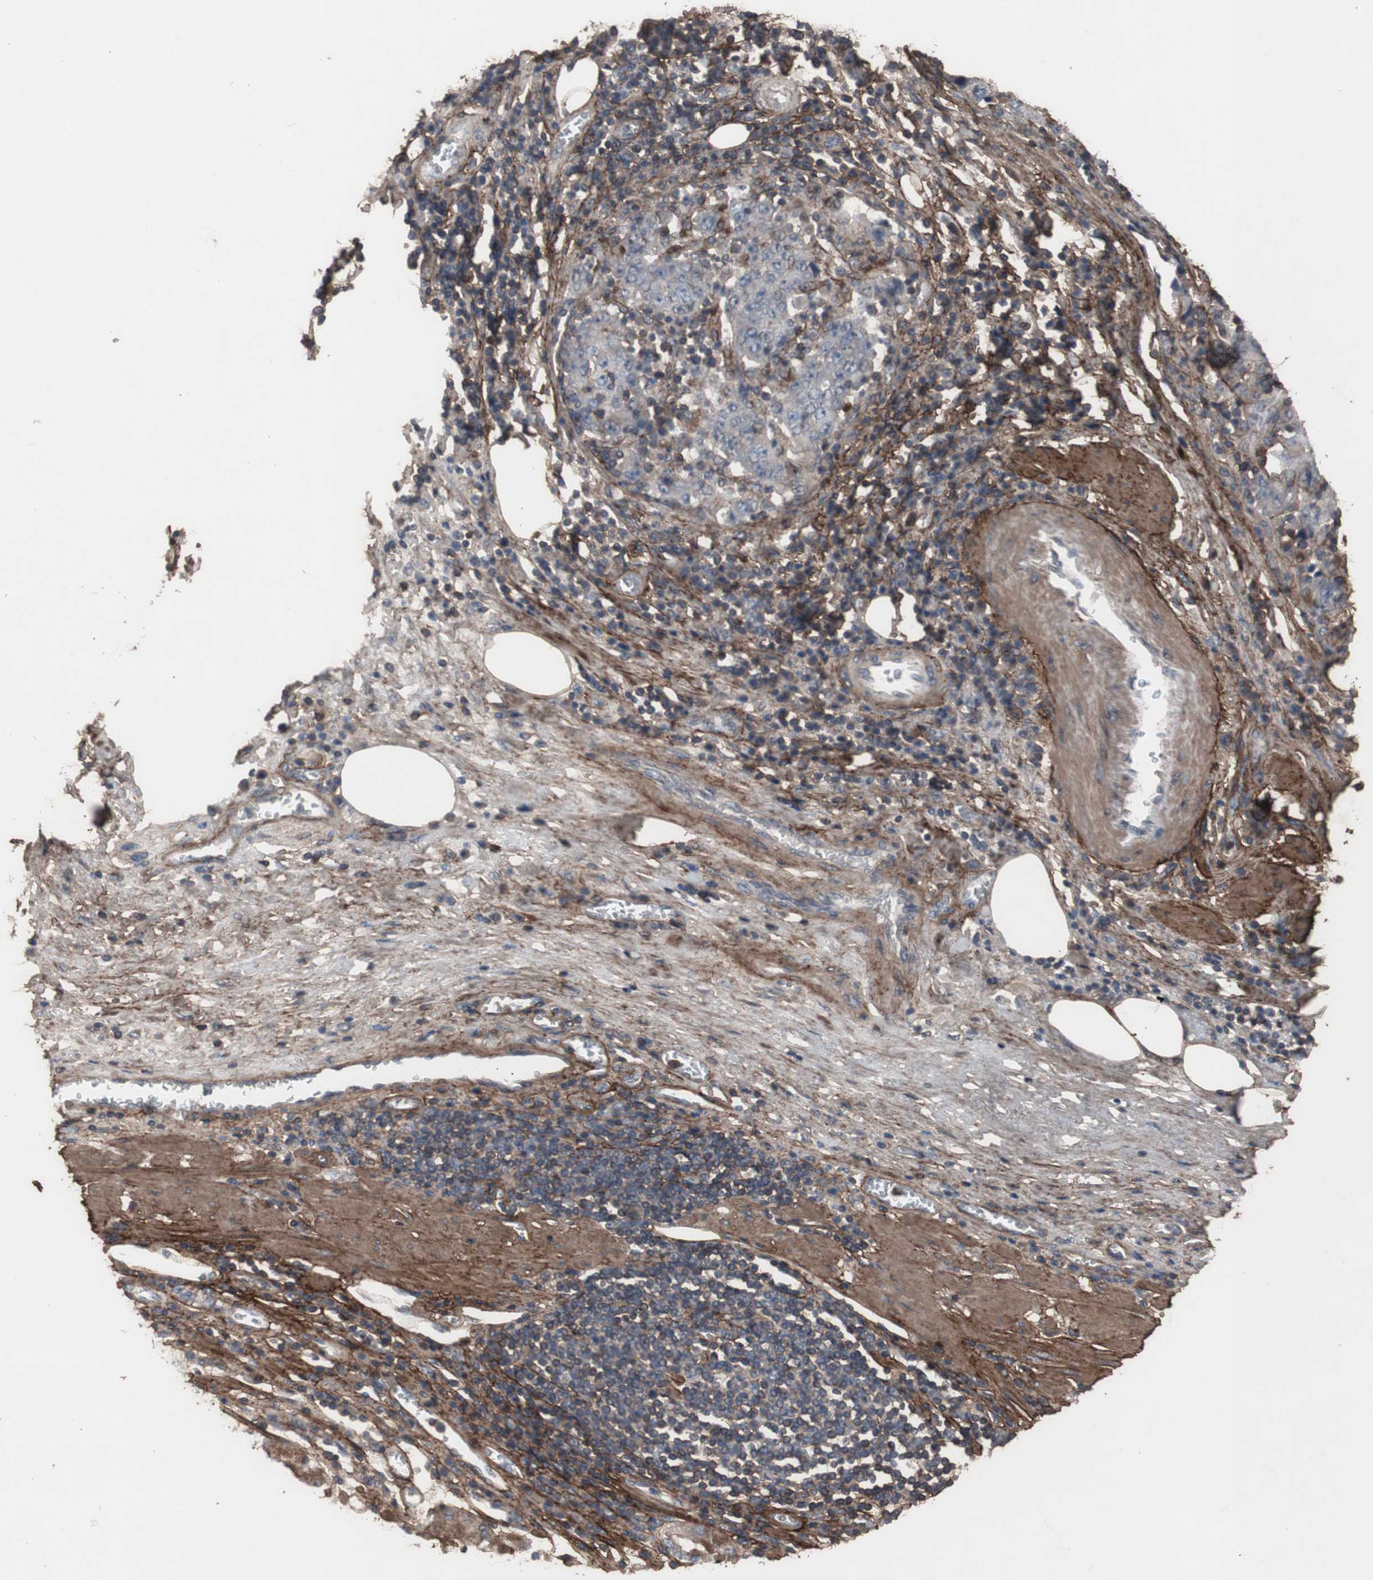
{"staining": {"intensity": "negative", "quantity": "none", "location": "none"}, "tissue": "stomach cancer", "cell_type": "Tumor cells", "image_type": "cancer", "snomed": [{"axis": "morphology", "description": "Normal tissue, NOS"}, {"axis": "morphology", "description": "Adenocarcinoma, NOS"}, {"axis": "topography", "description": "Stomach, upper"}, {"axis": "topography", "description": "Stomach"}], "caption": "The immunohistochemistry histopathology image has no significant staining in tumor cells of stomach cancer (adenocarcinoma) tissue. (DAB (3,3'-diaminobenzidine) IHC with hematoxylin counter stain).", "gene": "COL6A2", "patient": {"sex": "male", "age": 59}}